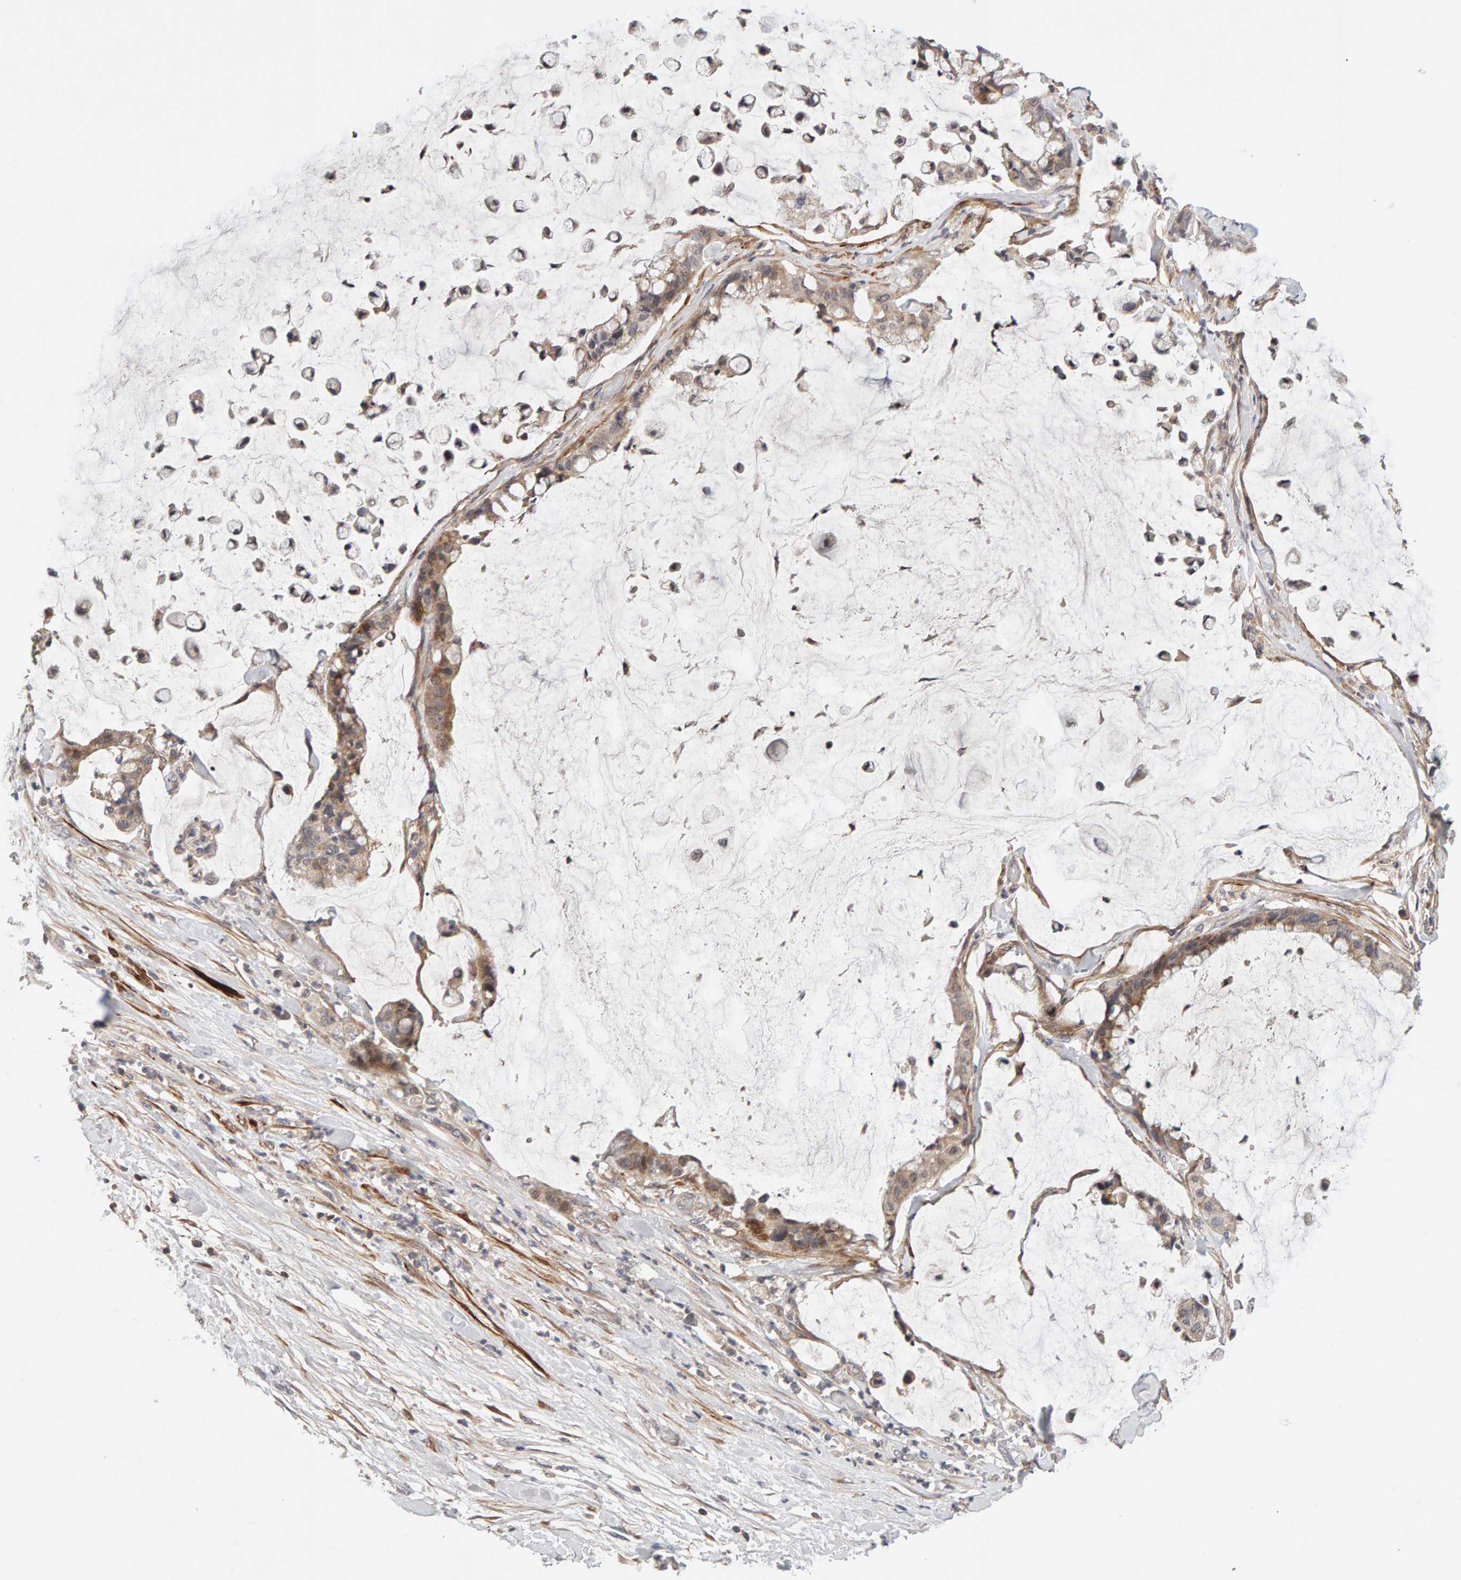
{"staining": {"intensity": "weak", "quantity": ">75%", "location": "cytoplasmic/membranous"}, "tissue": "pancreatic cancer", "cell_type": "Tumor cells", "image_type": "cancer", "snomed": [{"axis": "morphology", "description": "Adenocarcinoma, NOS"}, {"axis": "topography", "description": "Pancreas"}], "caption": "The immunohistochemical stain shows weak cytoplasmic/membranous expression in tumor cells of pancreatic cancer (adenocarcinoma) tissue.", "gene": "NUDCD1", "patient": {"sex": "male", "age": 41}}